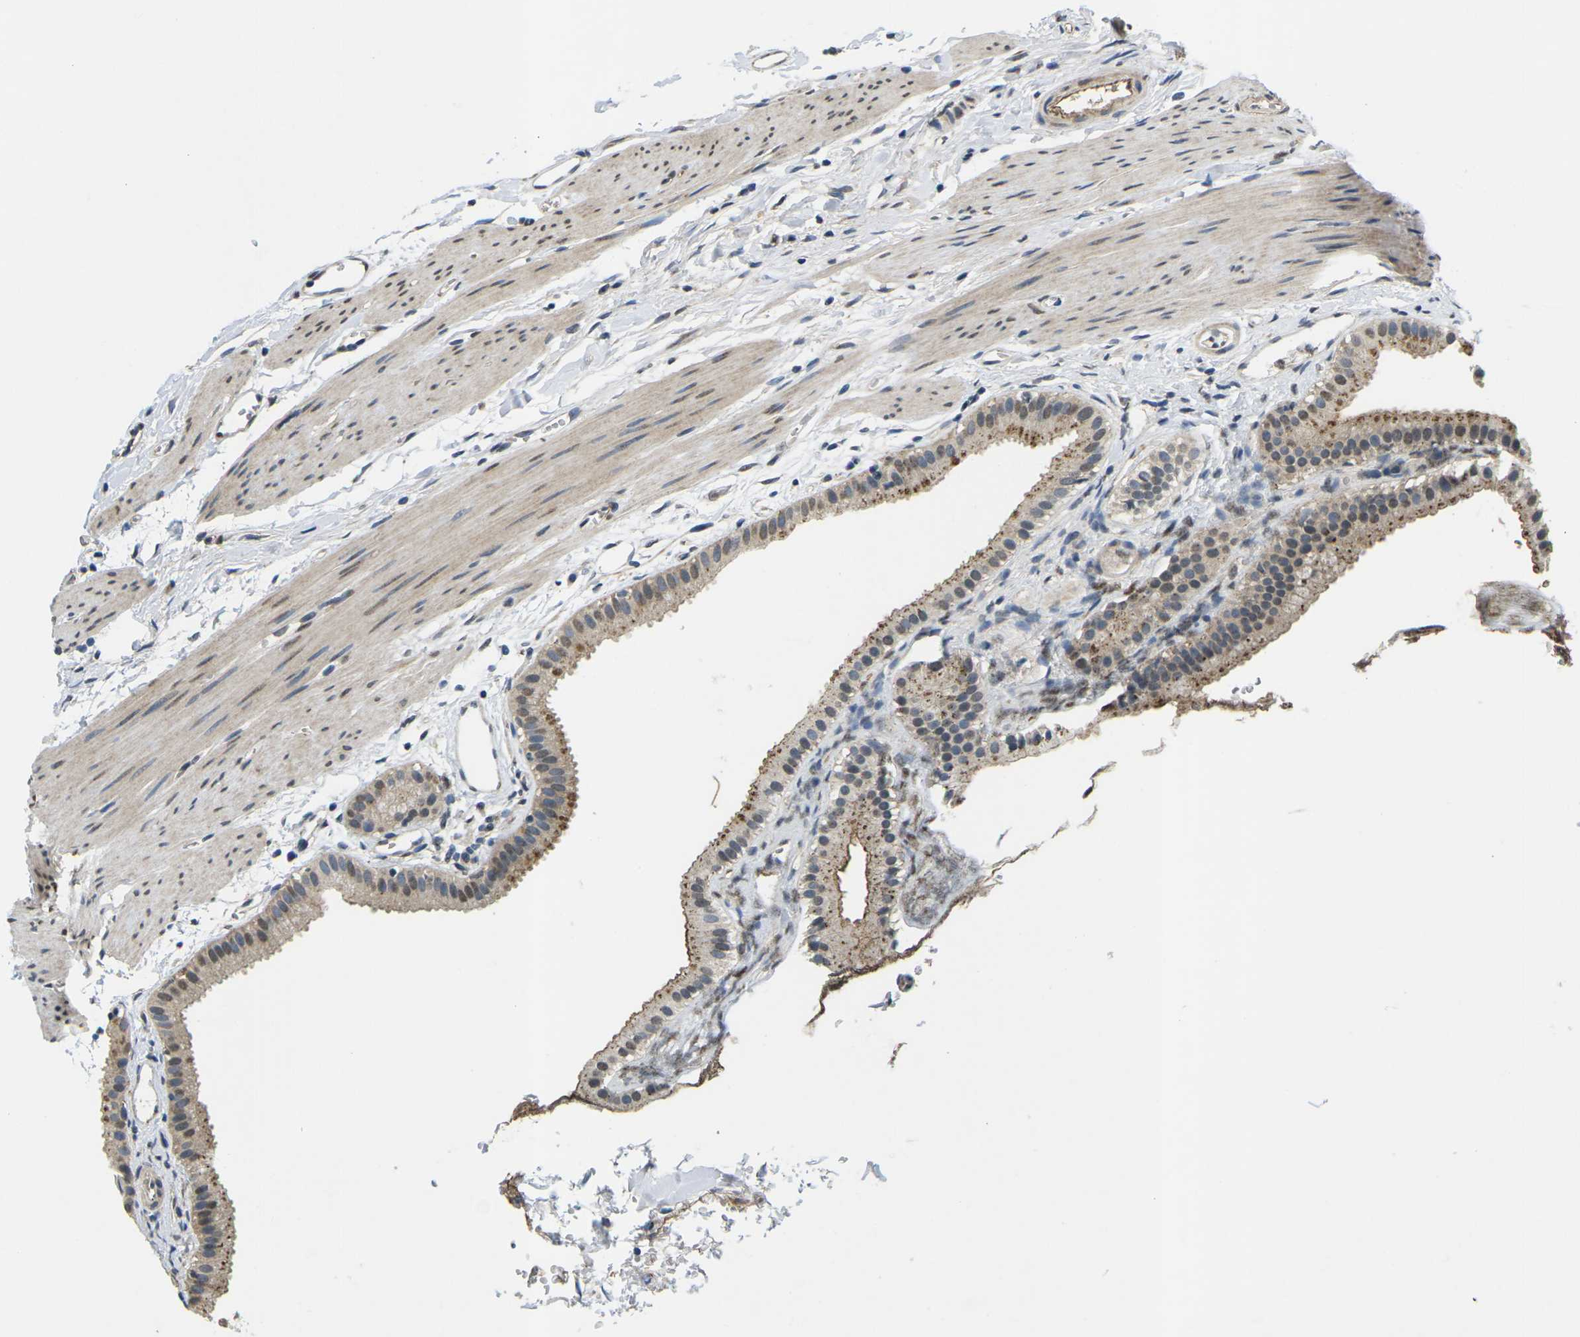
{"staining": {"intensity": "moderate", "quantity": ">75%", "location": "cytoplasmic/membranous,nuclear"}, "tissue": "gallbladder", "cell_type": "Glandular cells", "image_type": "normal", "snomed": [{"axis": "morphology", "description": "Normal tissue, NOS"}, {"axis": "topography", "description": "Gallbladder"}], "caption": "Brown immunohistochemical staining in benign gallbladder reveals moderate cytoplasmic/membranous,nuclear expression in approximately >75% of glandular cells. The staining was performed using DAB (3,3'-diaminobenzidine) to visualize the protein expression in brown, while the nuclei were stained in blue with hematoxylin (Magnification: 20x).", "gene": "ERBB4", "patient": {"sex": "female", "age": 64}}